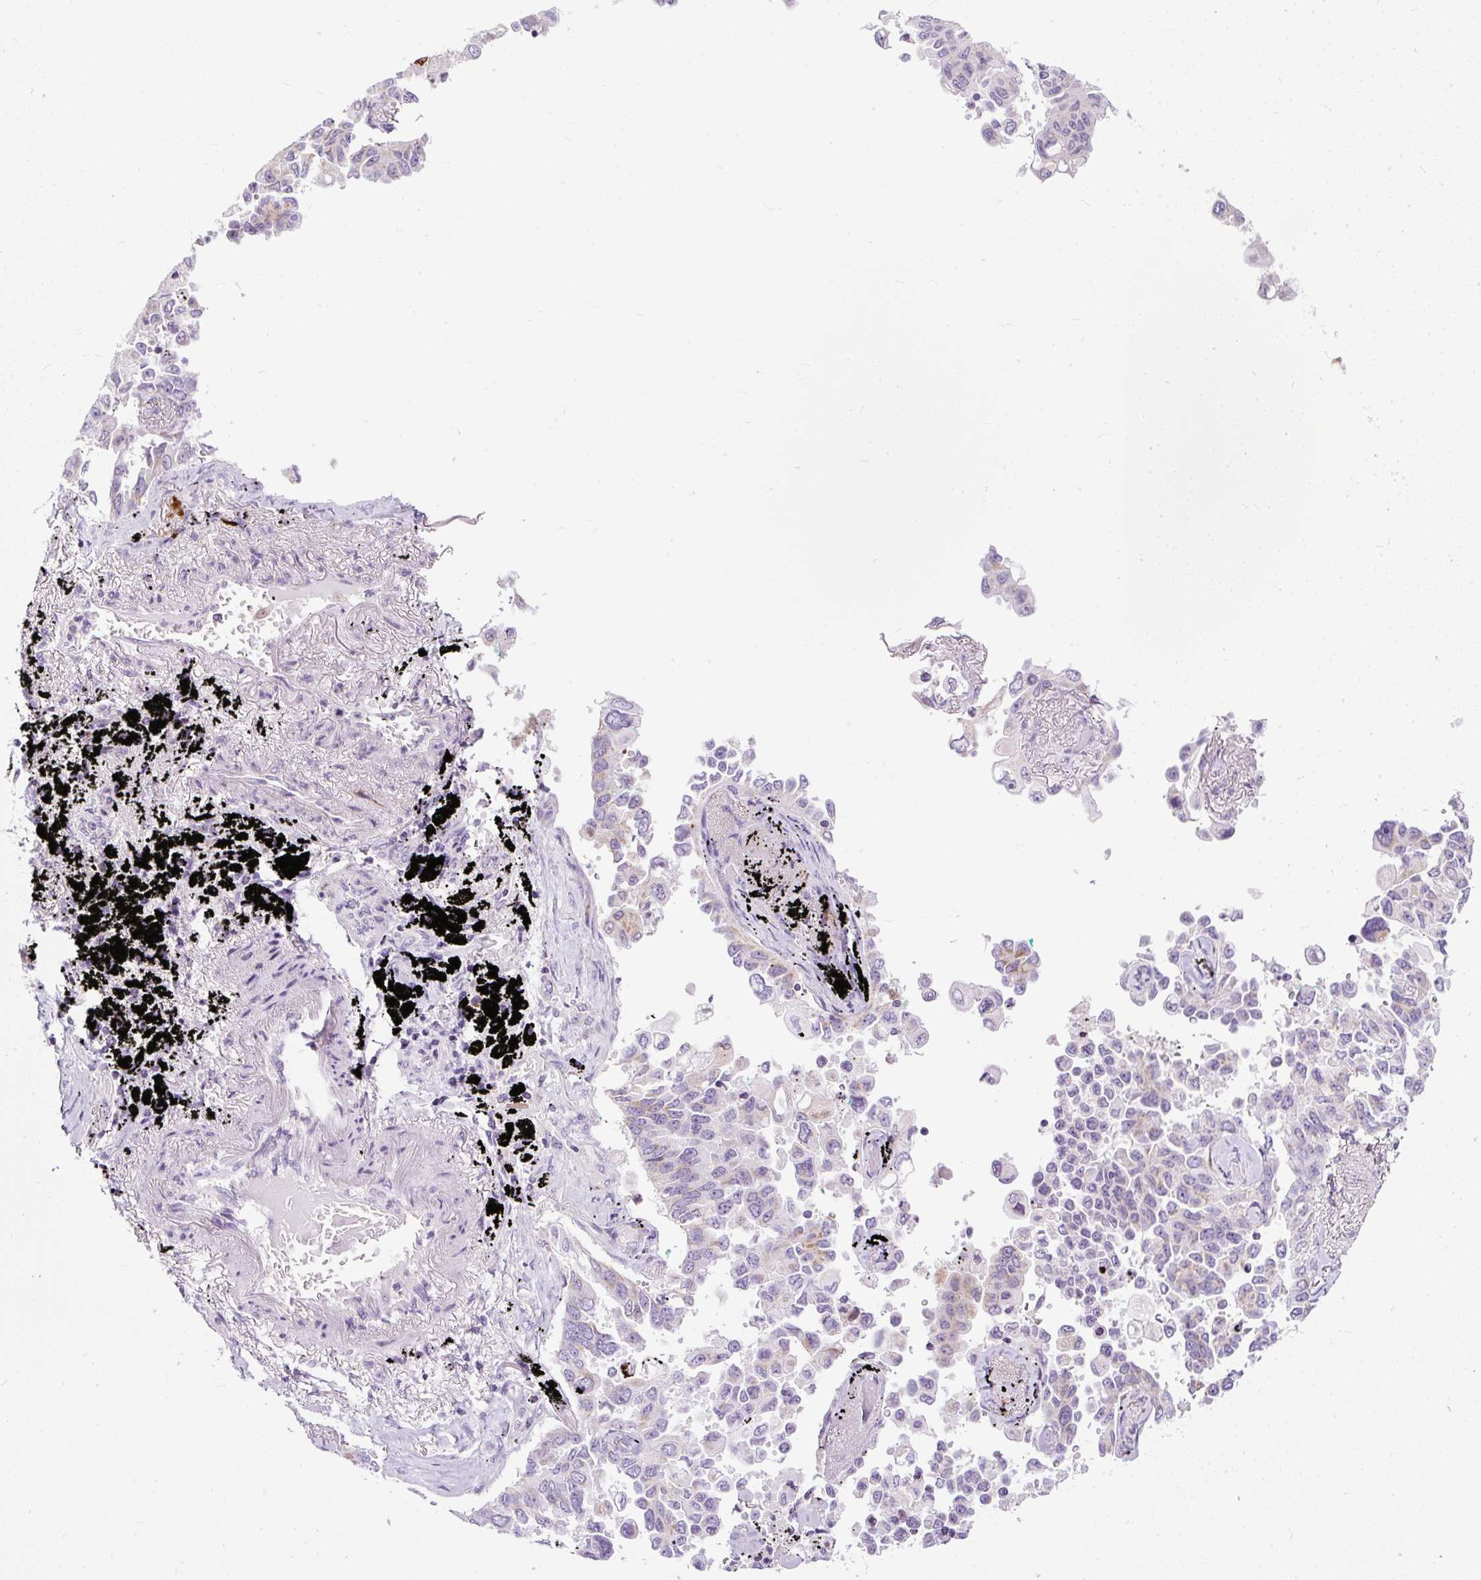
{"staining": {"intensity": "weak", "quantity": "25%-75%", "location": "cytoplasmic/membranous"}, "tissue": "lung cancer", "cell_type": "Tumor cells", "image_type": "cancer", "snomed": [{"axis": "morphology", "description": "Adenocarcinoma, NOS"}, {"axis": "topography", "description": "Lung"}], "caption": "High-power microscopy captured an IHC histopathology image of lung cancer (adenocarcinoma), revealing weak cytoplasmic/membranous staining in approximately 25%-75% of tumor cells.", "gene": "FMC1", "patient": {"sex": "female", "age": 67}}